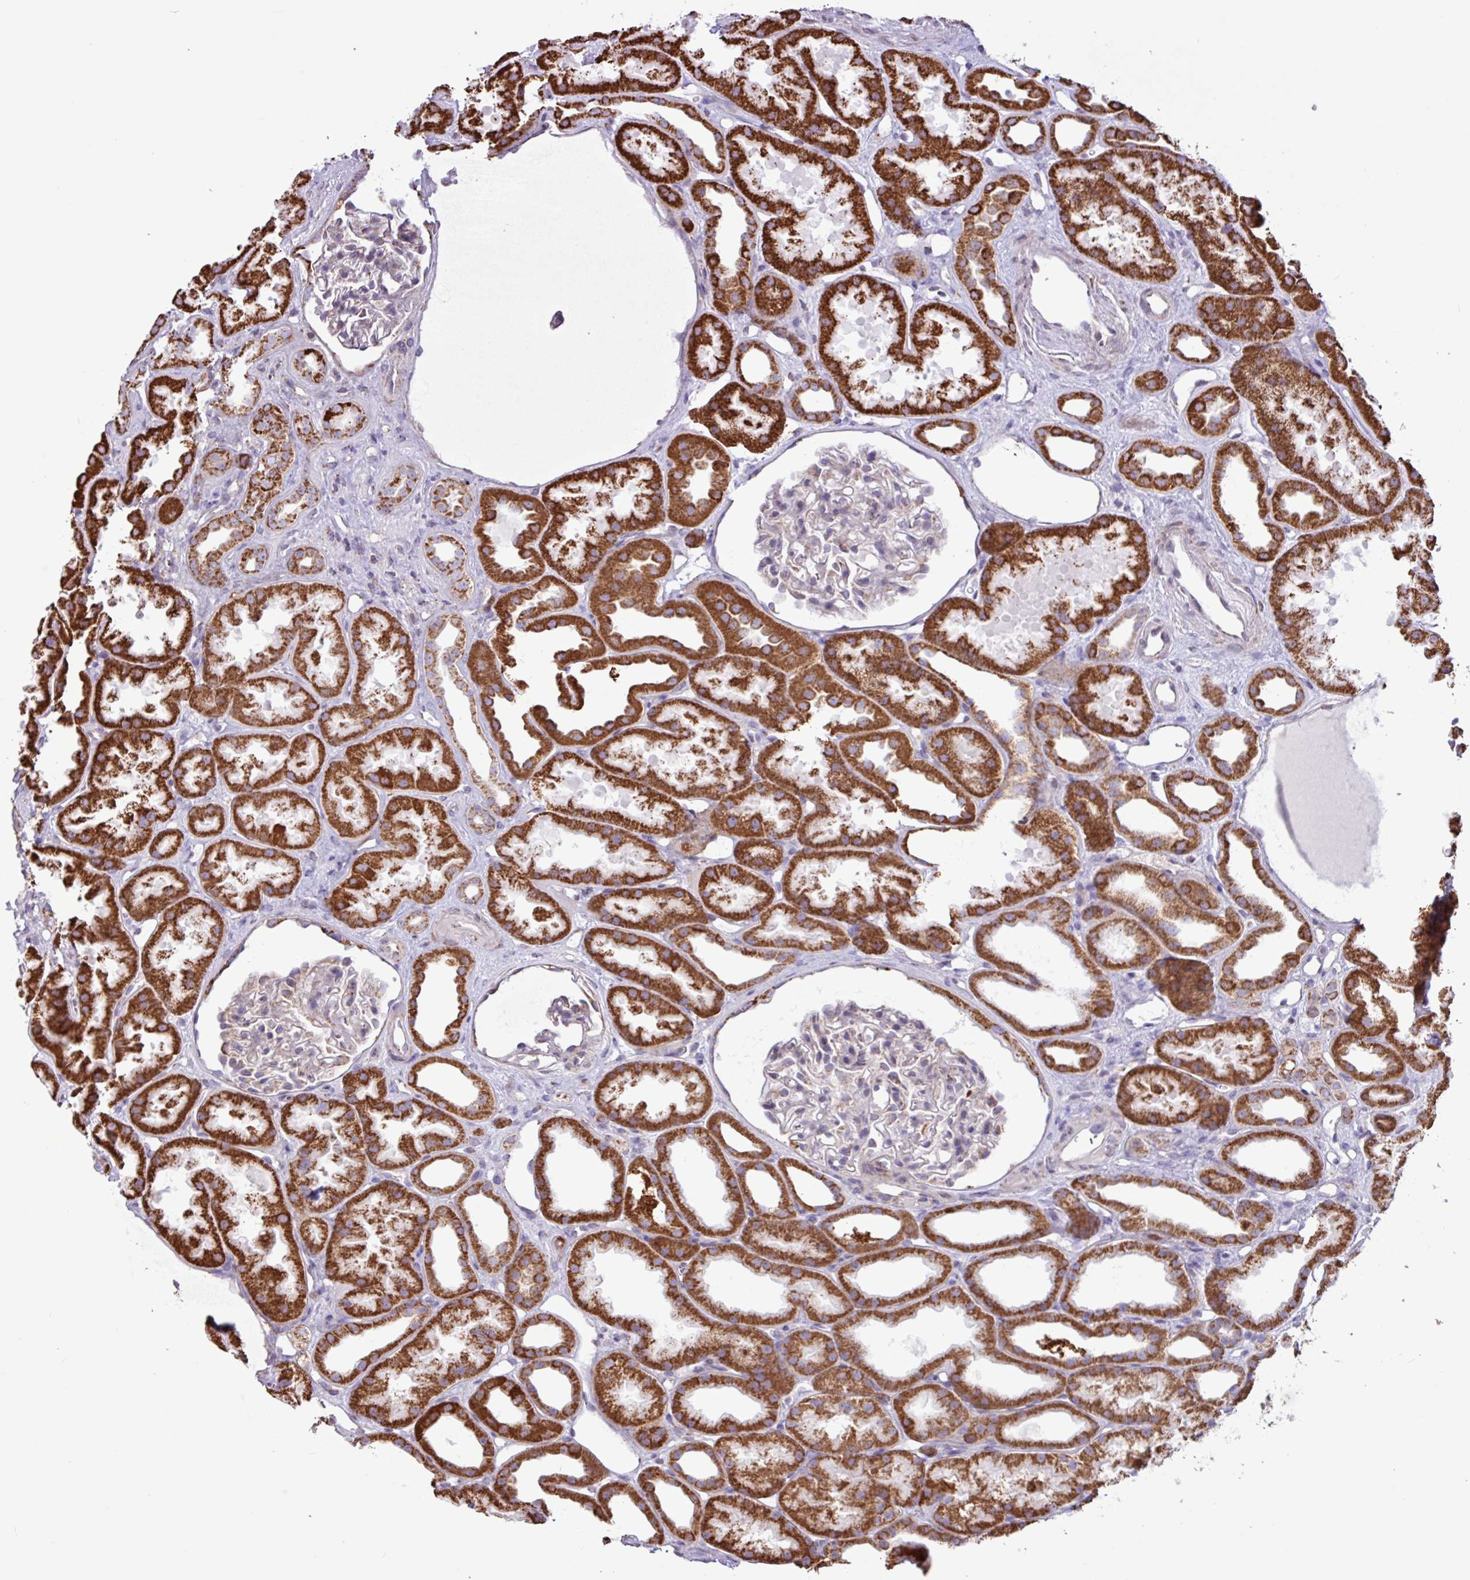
{"staining": {"intensity": "moderate", "quantity": "<25%", "location": "cytoplasmic/membranous"}, "tissue": "kidney", "cell_type": "Cells in glomeruli", "image_type": "normal", "snomed": [{"axis": "morphology", "description": "Normal tissue, NOS"}, {"axis": "topography", "description": "Kidney"}], "caption": "Cells in glomeruli display low levels of moderate cytoplasmic/membranous staining in about <25% of cells in normal human kidney.", "gene": "RTL3", "patient": {"sex": "male", "age": 61}}